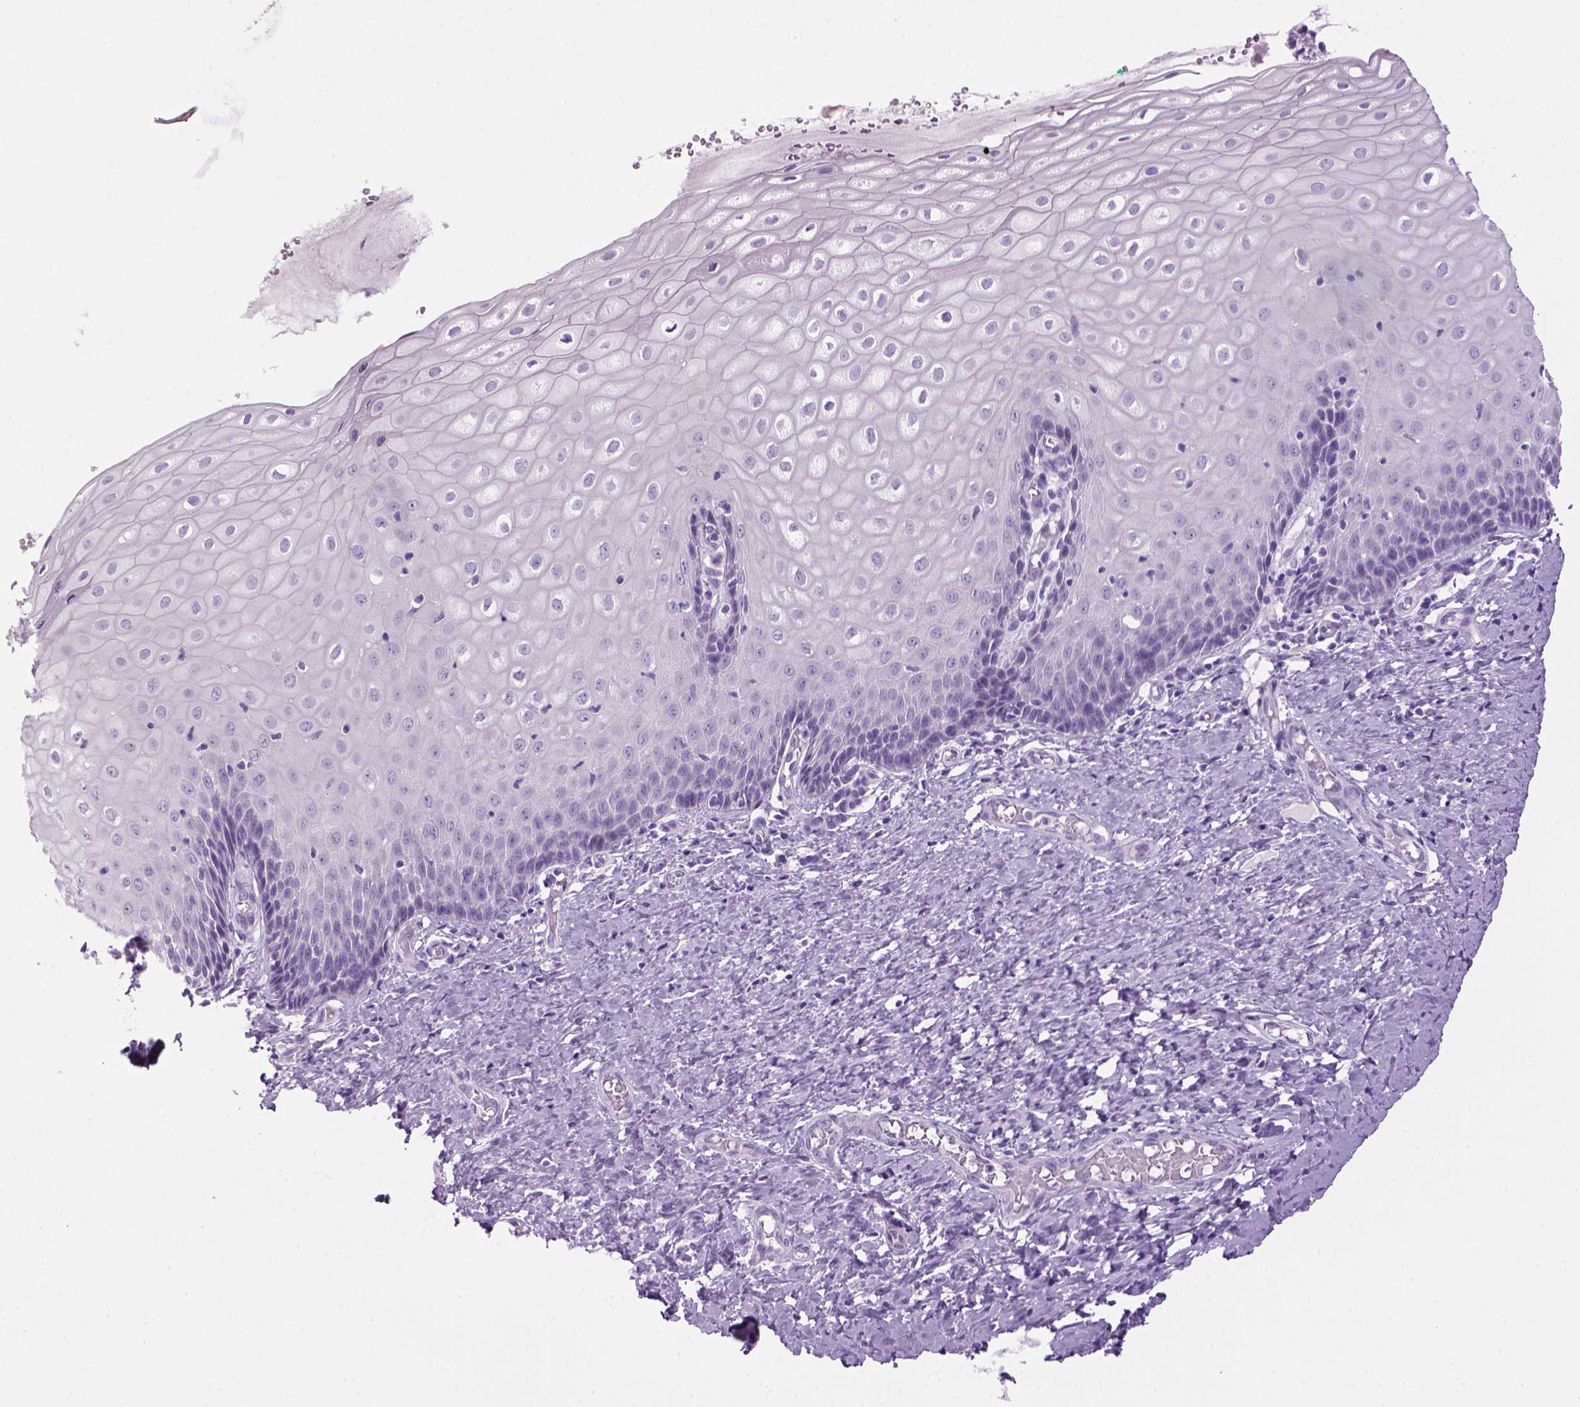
{"staining": {"intensity": "negative", "quantity": "none", "location": "none"}, "tissue": "cervix", "cell_type": "Glandular cells", "image_type": "normal", "snomed": [{"axis": "morphology", "description": "Normal tissue, NOS"}, {"axis": "topography", "description": "Cervix"}], "caption": "Micrograph shows no protein staining in glandular cells of benign cervix.", "gene": "SGCG", "patient": {"sex": "female", "age": 37}}